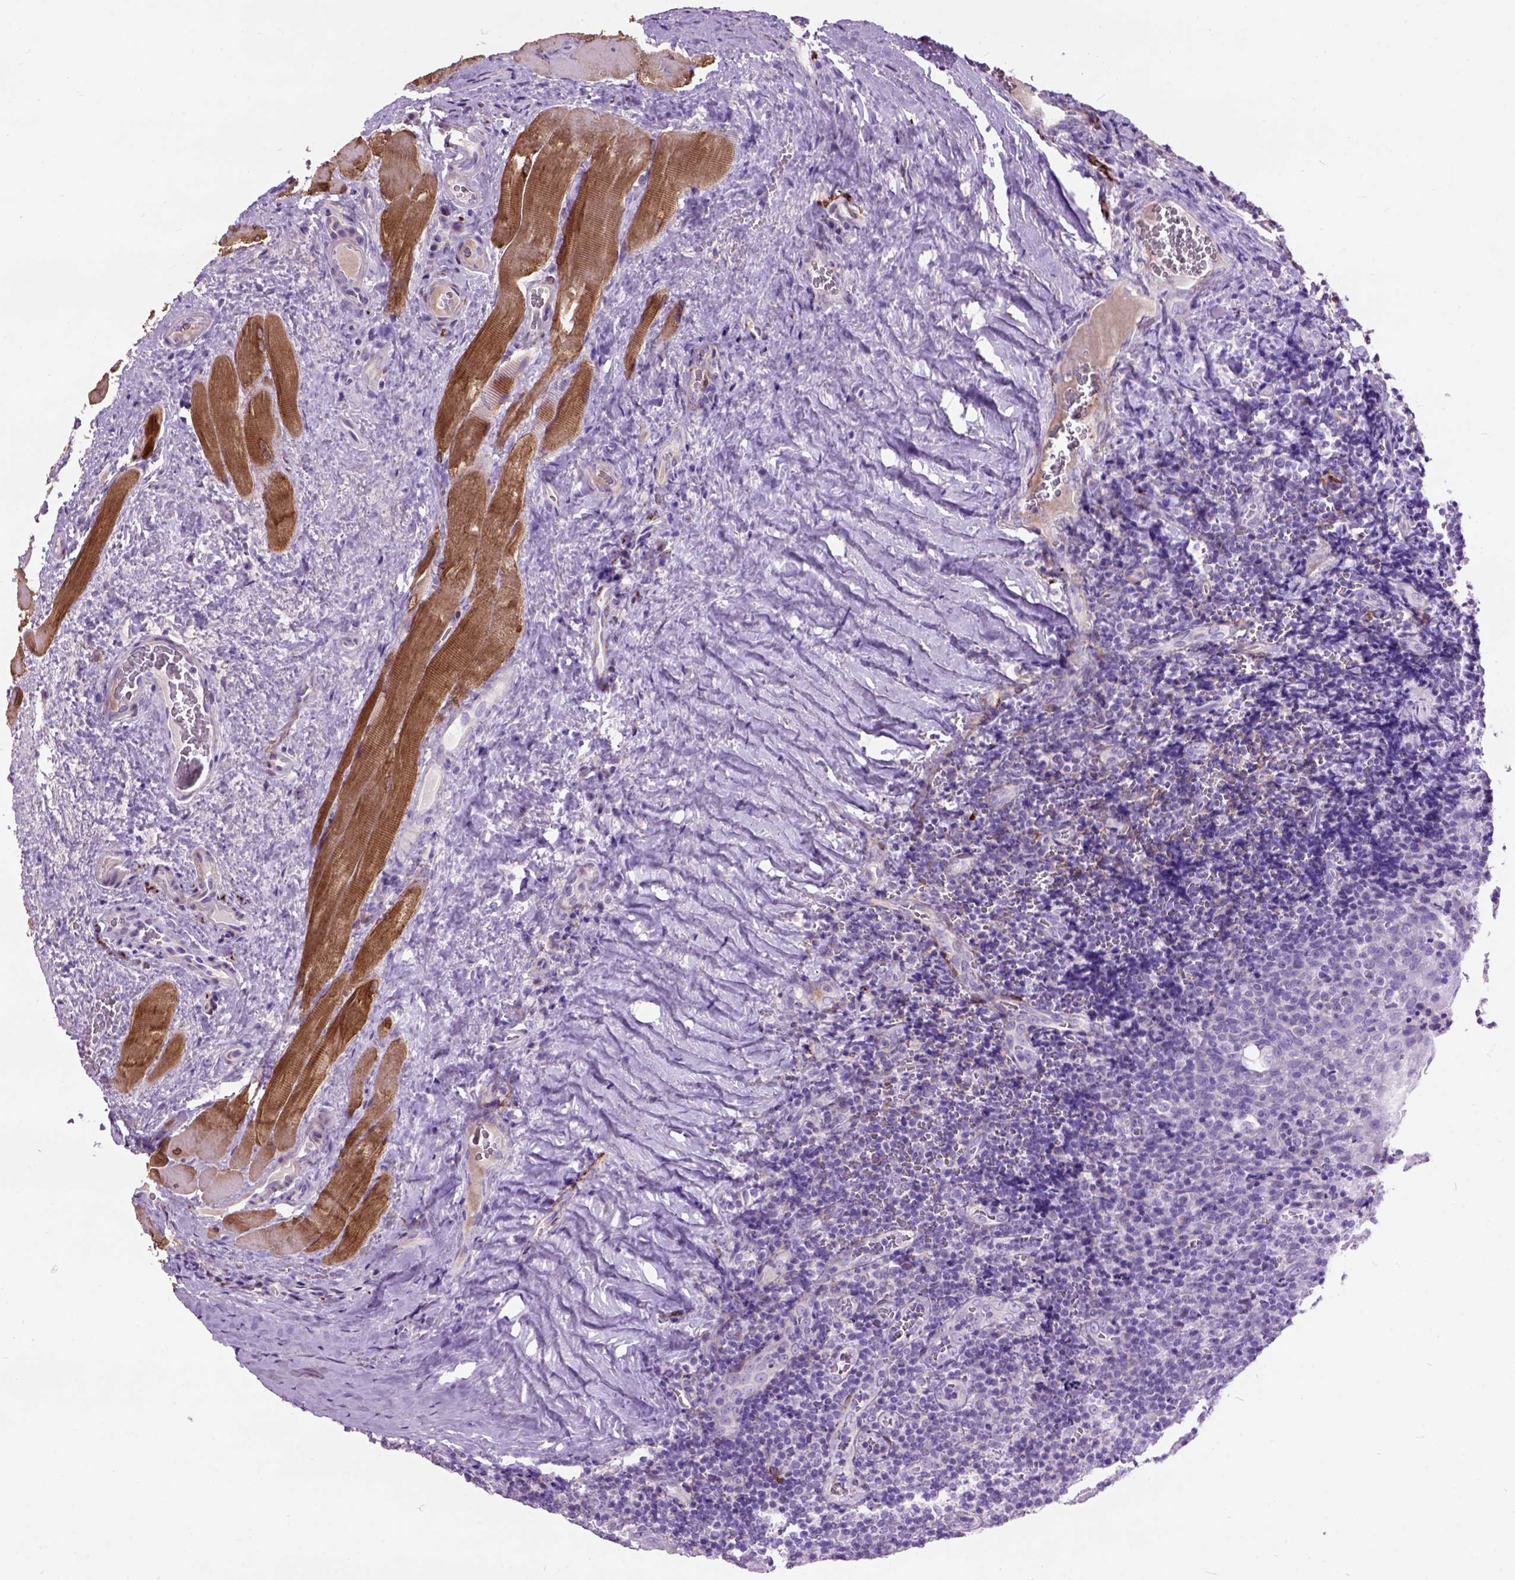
{"staining": {"intensity": "negative", "quantity": "none", "location": "none"}, "tissue": "tonsil", "cell_type": "Germinal center cells", "image_type": "normal", "snomed": [{"axis": "morphology", "description": "Normal tissue, NOS"}, {"axis": "morphology", "description": "Inflammation, NOS"}, {"axis": "topography", "description": "Tonsil"}], "caption": "Immunohistochemical staining of unremarkable tonsil reveals no significant expression in germinal center cells.", "gene": "MAPT", "patient": {"sex": "female", "age": 31}}